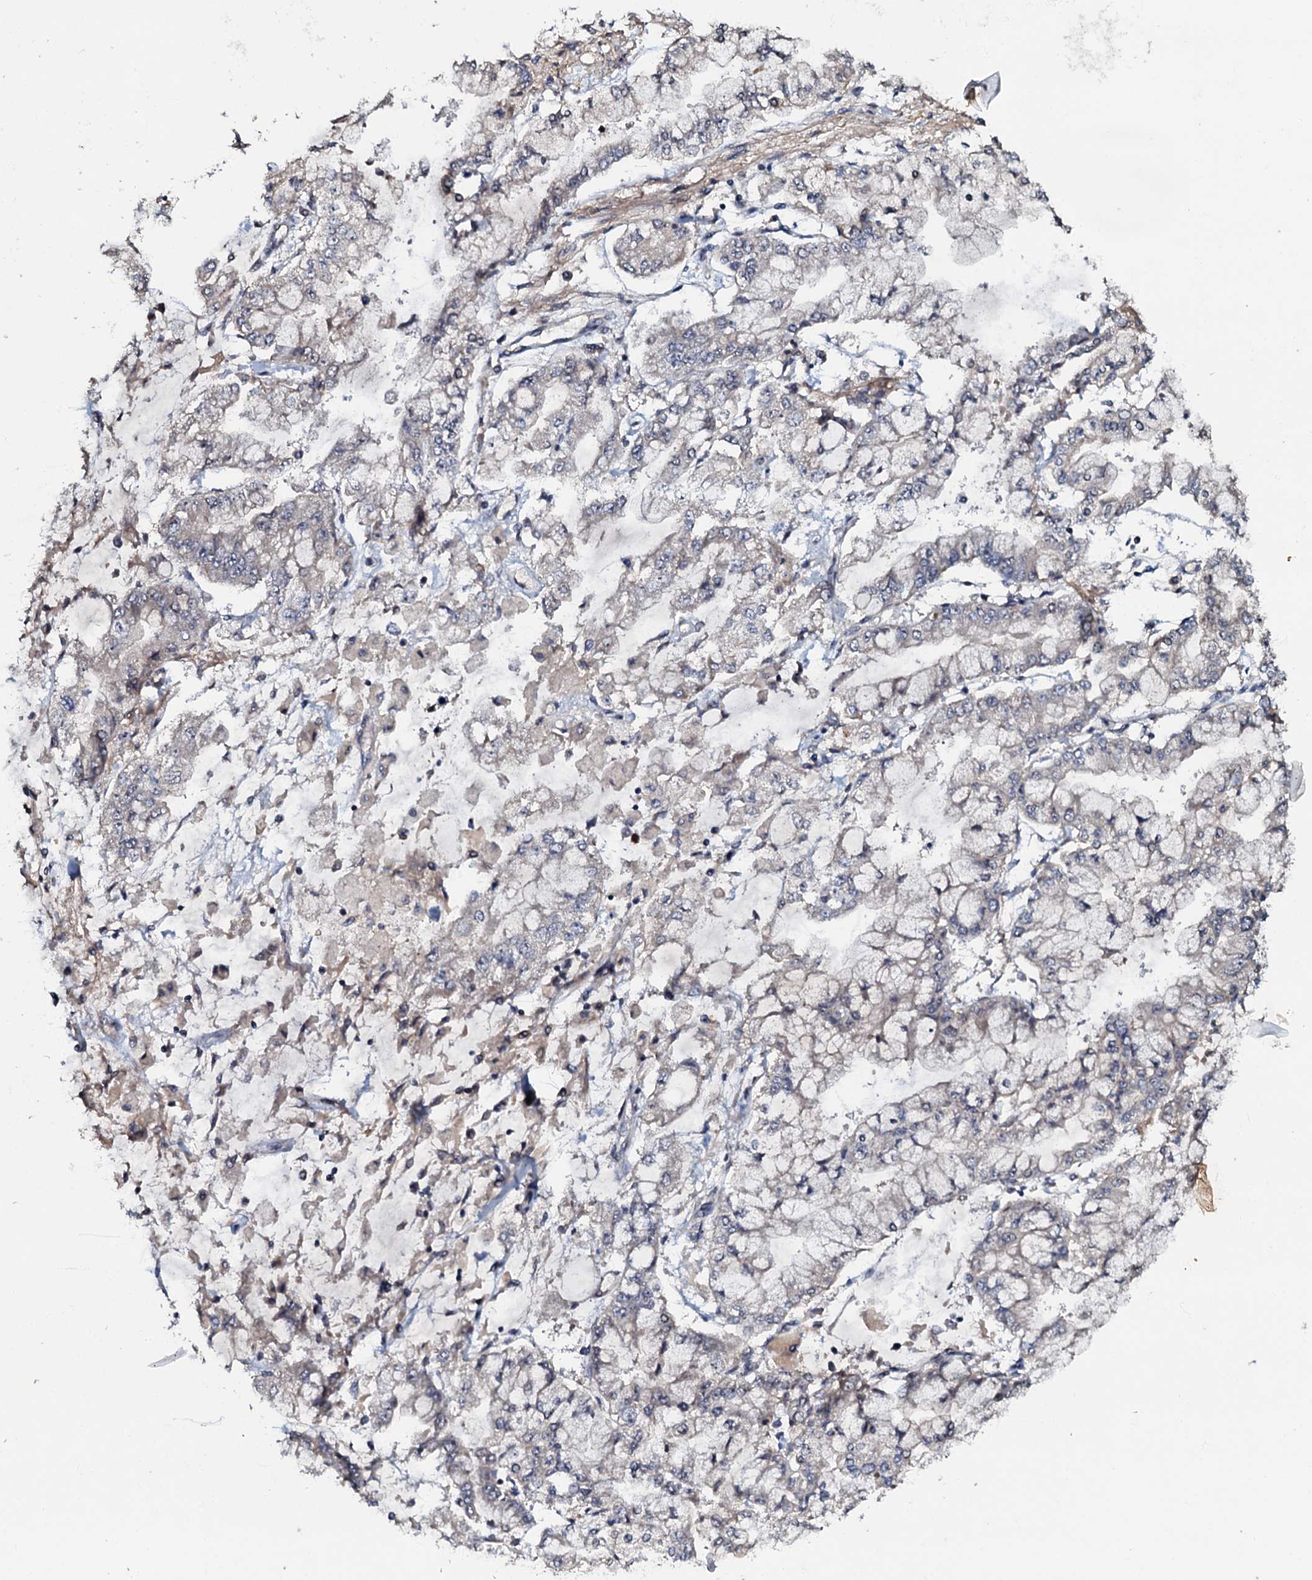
{"staining": {"intensity": "weak", "quantity": "<25%", "location": "cytoplasmic/membranous"}, "tissue": "stomach cancer", "cell_type": "Tumor cells", "image_type": "cancer", "snomed": [{"axis": "morphology", "description": "Normal tissue, NOS"}, {"axis": "morphology", "description": "Adenocarcinoma, NOS"}, {"axis": "topography", "description": "Stomach, upper"}, {"axis": "topography", "description": "Stomach"}], "caption": "A micrograph of human stomach adenocarcinoma is negative for staining in tumor cells.", "gene": "CPNE2", "patient": {"sex": "male", "age": 76}}